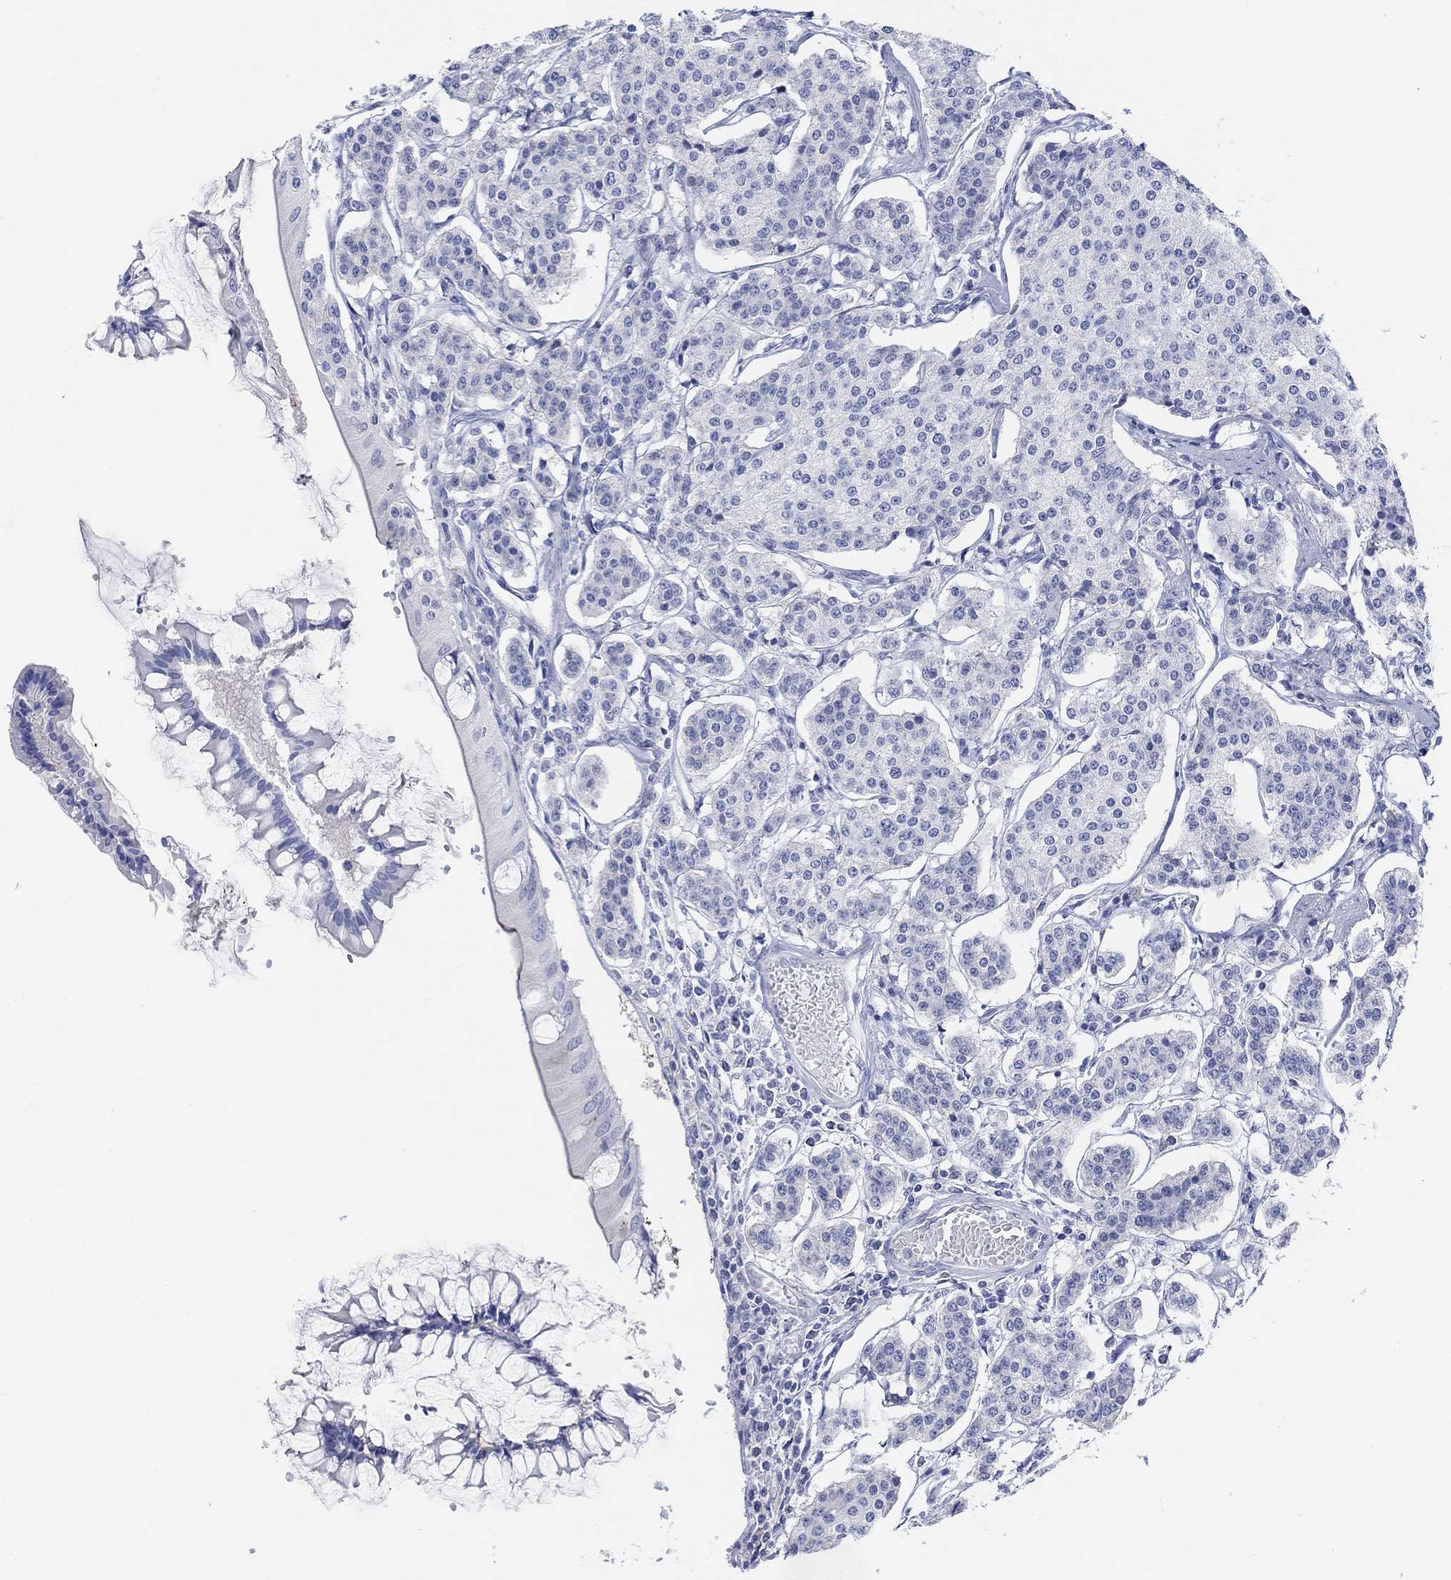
{"staining": {"intensity": "negative", "quantity": "none", "location": "none"}, "tissue": "carcinoid", "cell_type": "Tumor cells", "image_type": "cancer", "snomed": [{"axis": "morphology", "description": "Carcinoid, malignant, NOS"}, {"axis": "topography", "description": "Small intestine"}], "caption": "Malignant carcinoid stained for a protein using immunohistochemistry (IHC) demonstrates no staining tumor cells.", "gene": "GNG13", "patient": {"sex": "female", "age": 65}}